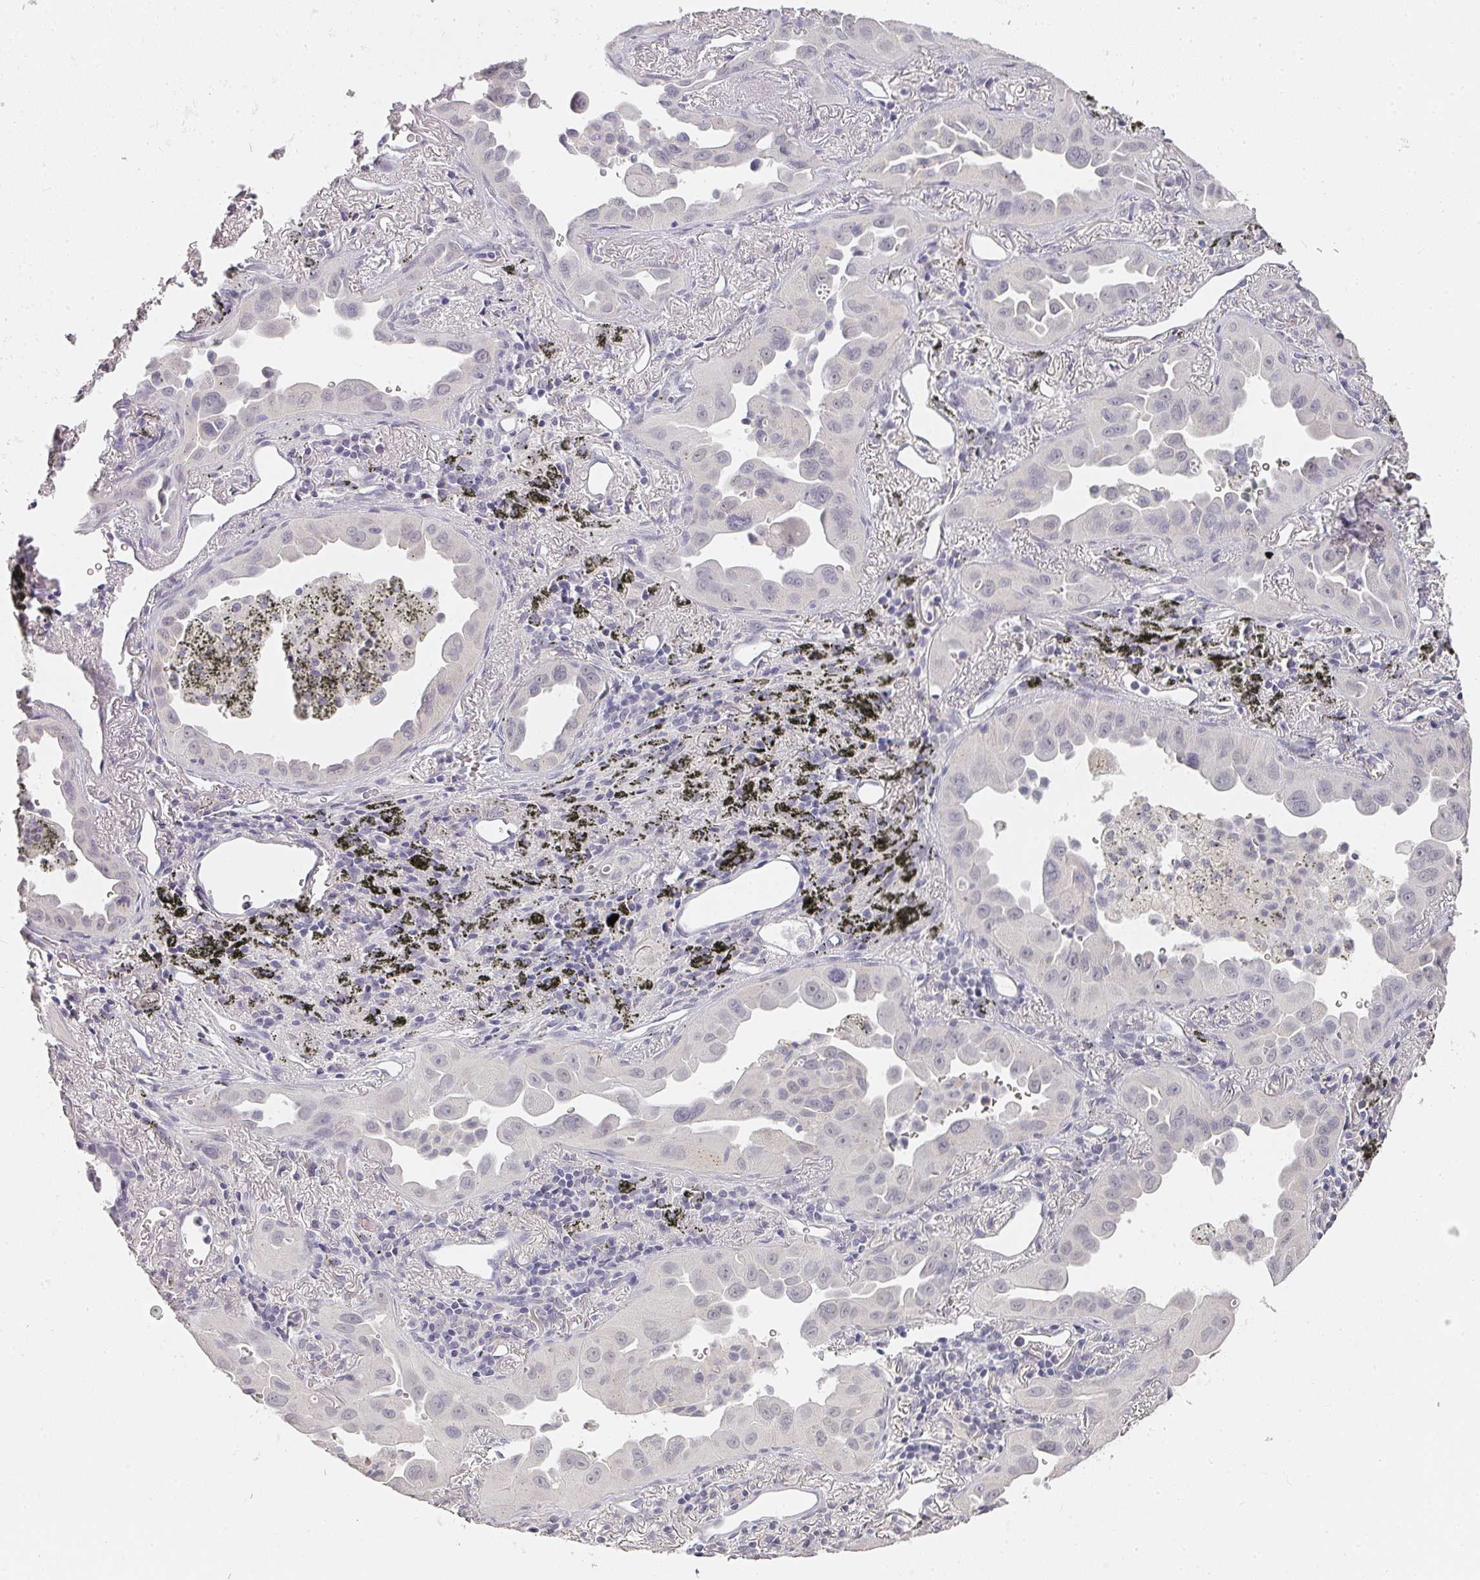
{"staining": {"intensity": "negative", "quantity": "none", "location": "none"}, "tissue": "lung cancer", "cell_type": "Tumor cells", "image_type": "cancer", "snomed": [{"axis": "morphology", "description": "Adenocarcinoma, NOS"}, {"axis": "topography", "description": "Lung"}], "caption": "The immunohistochemistry (IHC) micrograph has no significant expression in tumor cells of lung cancer tissue. (Brightfield microscopy of DAB (3,3'-diaminobenzidine) immunohistochemistry (IHC) at high magnification).", "gene": "SHISA2", "patient": {"sex": "male", "age": 68}}